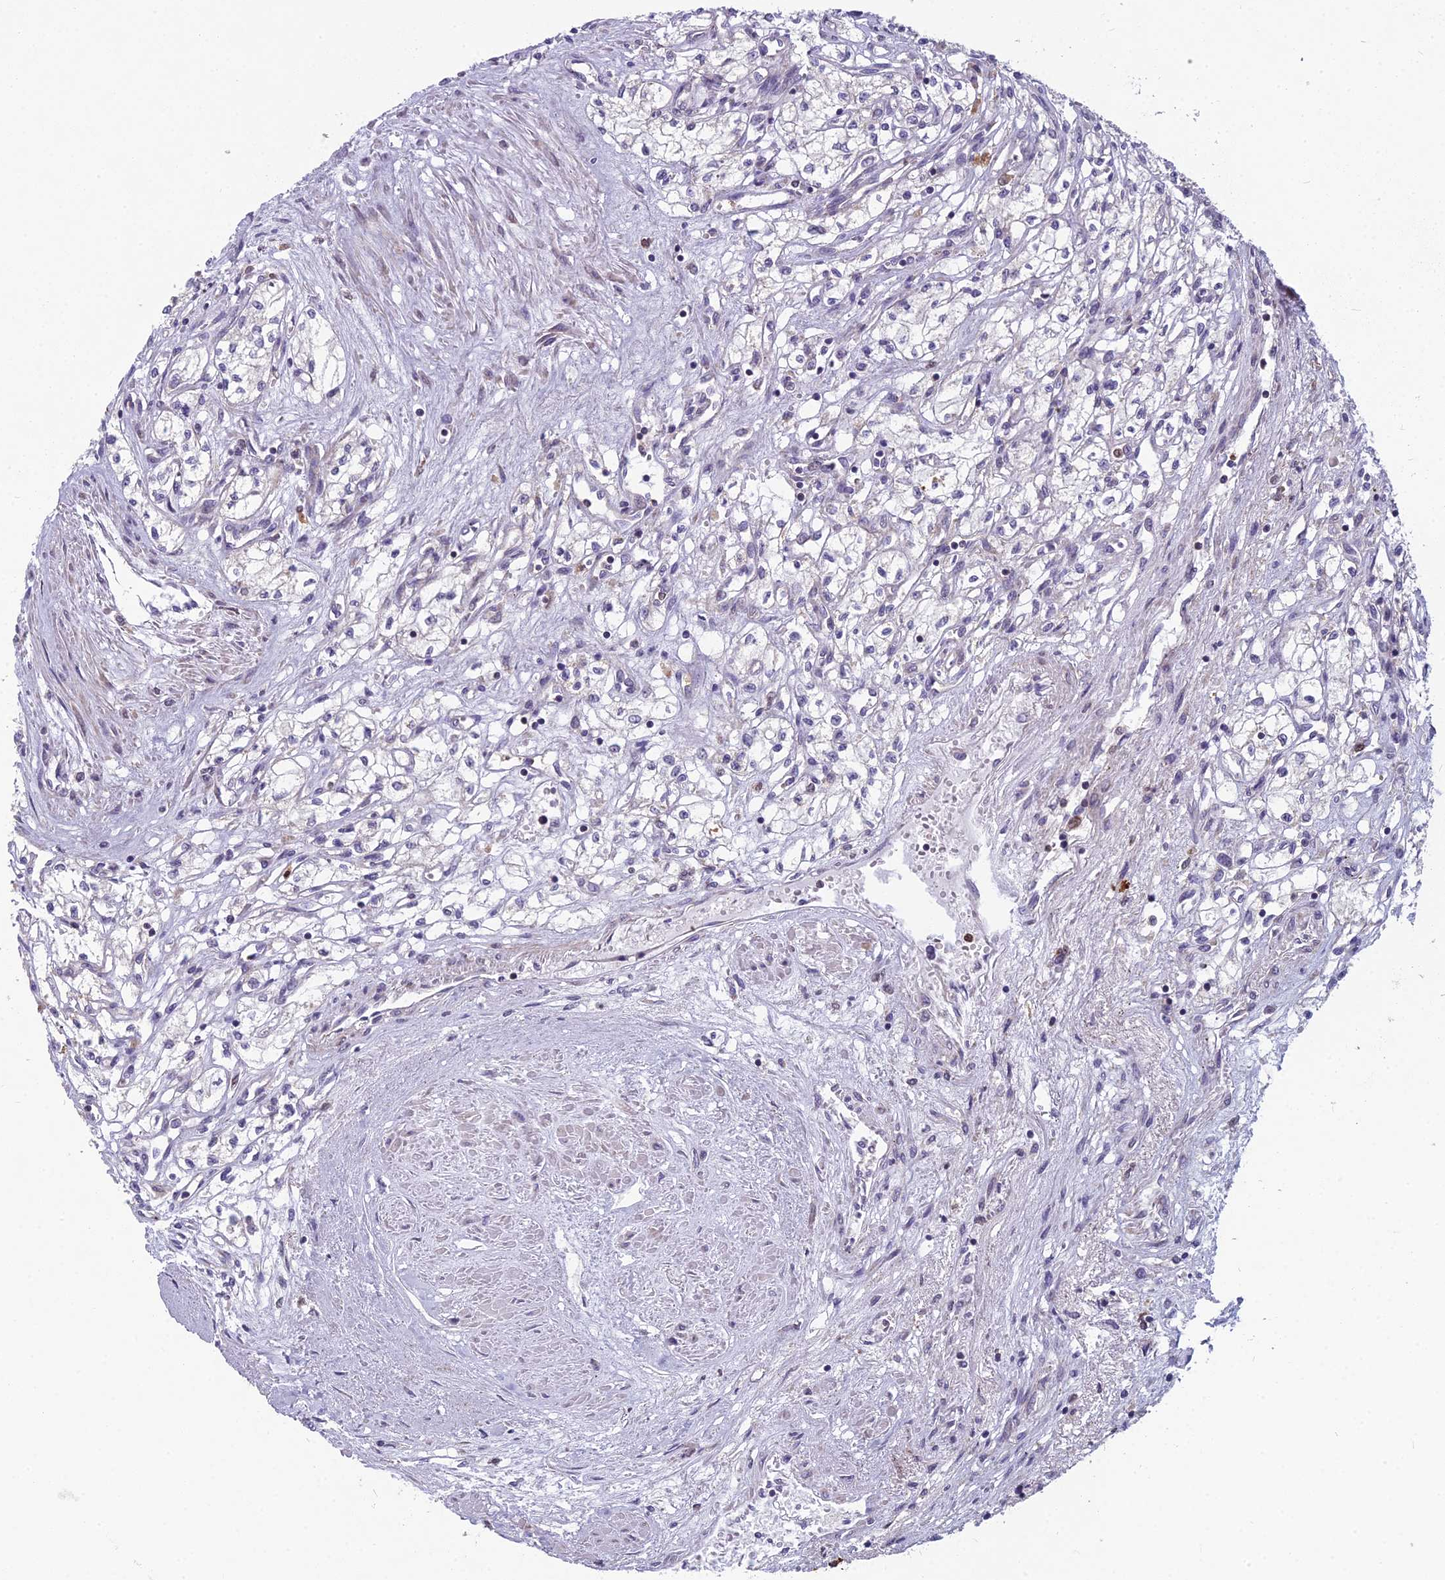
{"staining": {"intensity": "negative", "quantity": "none", "location": "none"}, "tissue": "renal cancer", "cell_type": "Tumor cells", "image_type": "cancer", "snomed": [{"axis": "morphology", "description": "Adenocarcinoma, NOS"}, {"axis": "topography", "description": "Kidney"}], "caption": "Immunohistochemistry (IHC) photomicrograph of renal adenocarcinoma stained for a protein (brown), which shows no positivity in tumor cells.", "gene": "ENSG00000188897", "patient": {"sex": "male", "age": 59}}